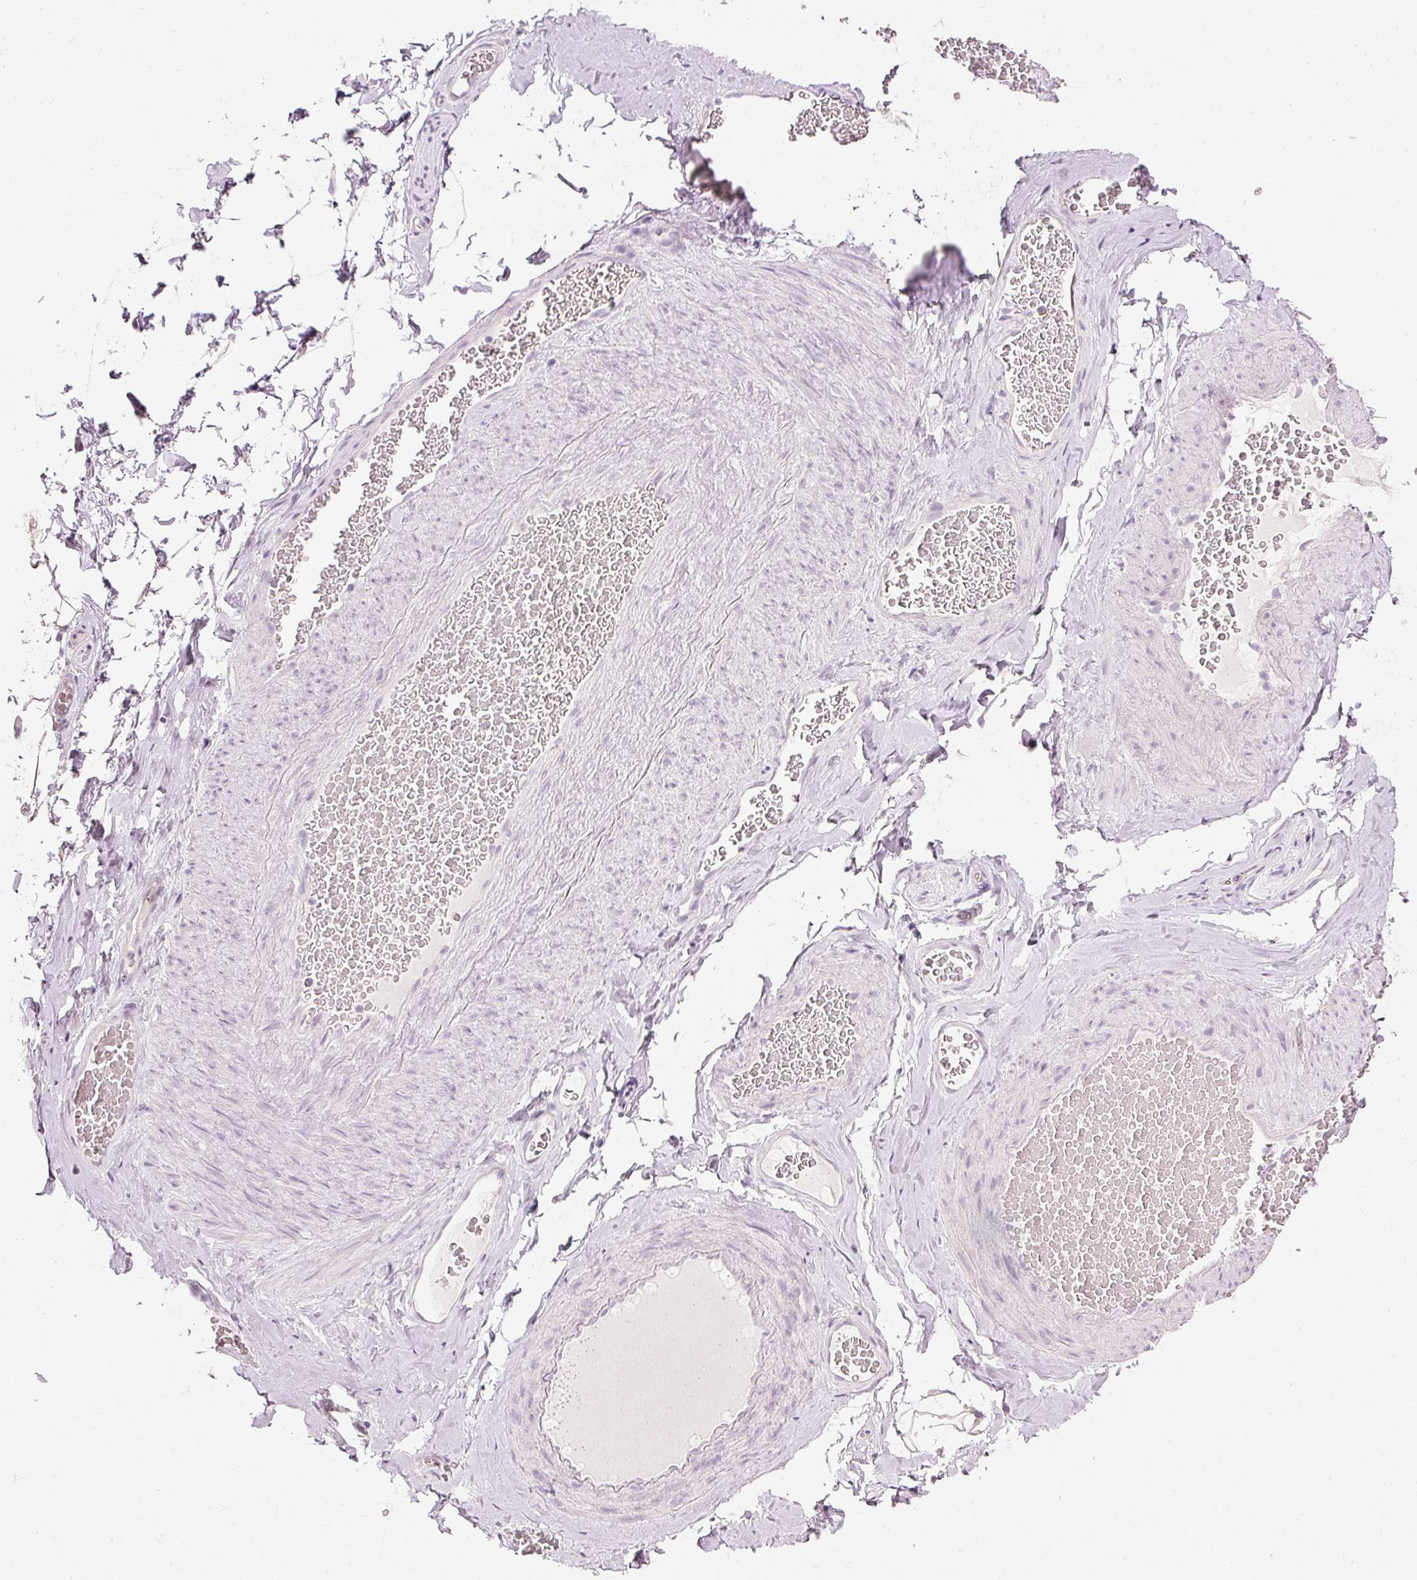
{"staining": {"intensity": "negative", "quantity": "none", "location": "none"}, "tissue": "adipose tissue", "cell_type": "Adipocytes", "image_type": "normal", "snomed": [{"axis": "morphology", "description": "Normal tissue, NOS"}, {"axis": "topography", "description": "Vascular tissue"}, {"axis": "topography", "description": "Peripheral nerve tissue"}], "caption": "Immunohistochemistry micrograph of unremarkable adipose tissue stained for a protein (brown), which demonstrates no positivity in adipocytes.", "gene": "ELAVL3", "patient": {"sex": "male", "age": 41}}